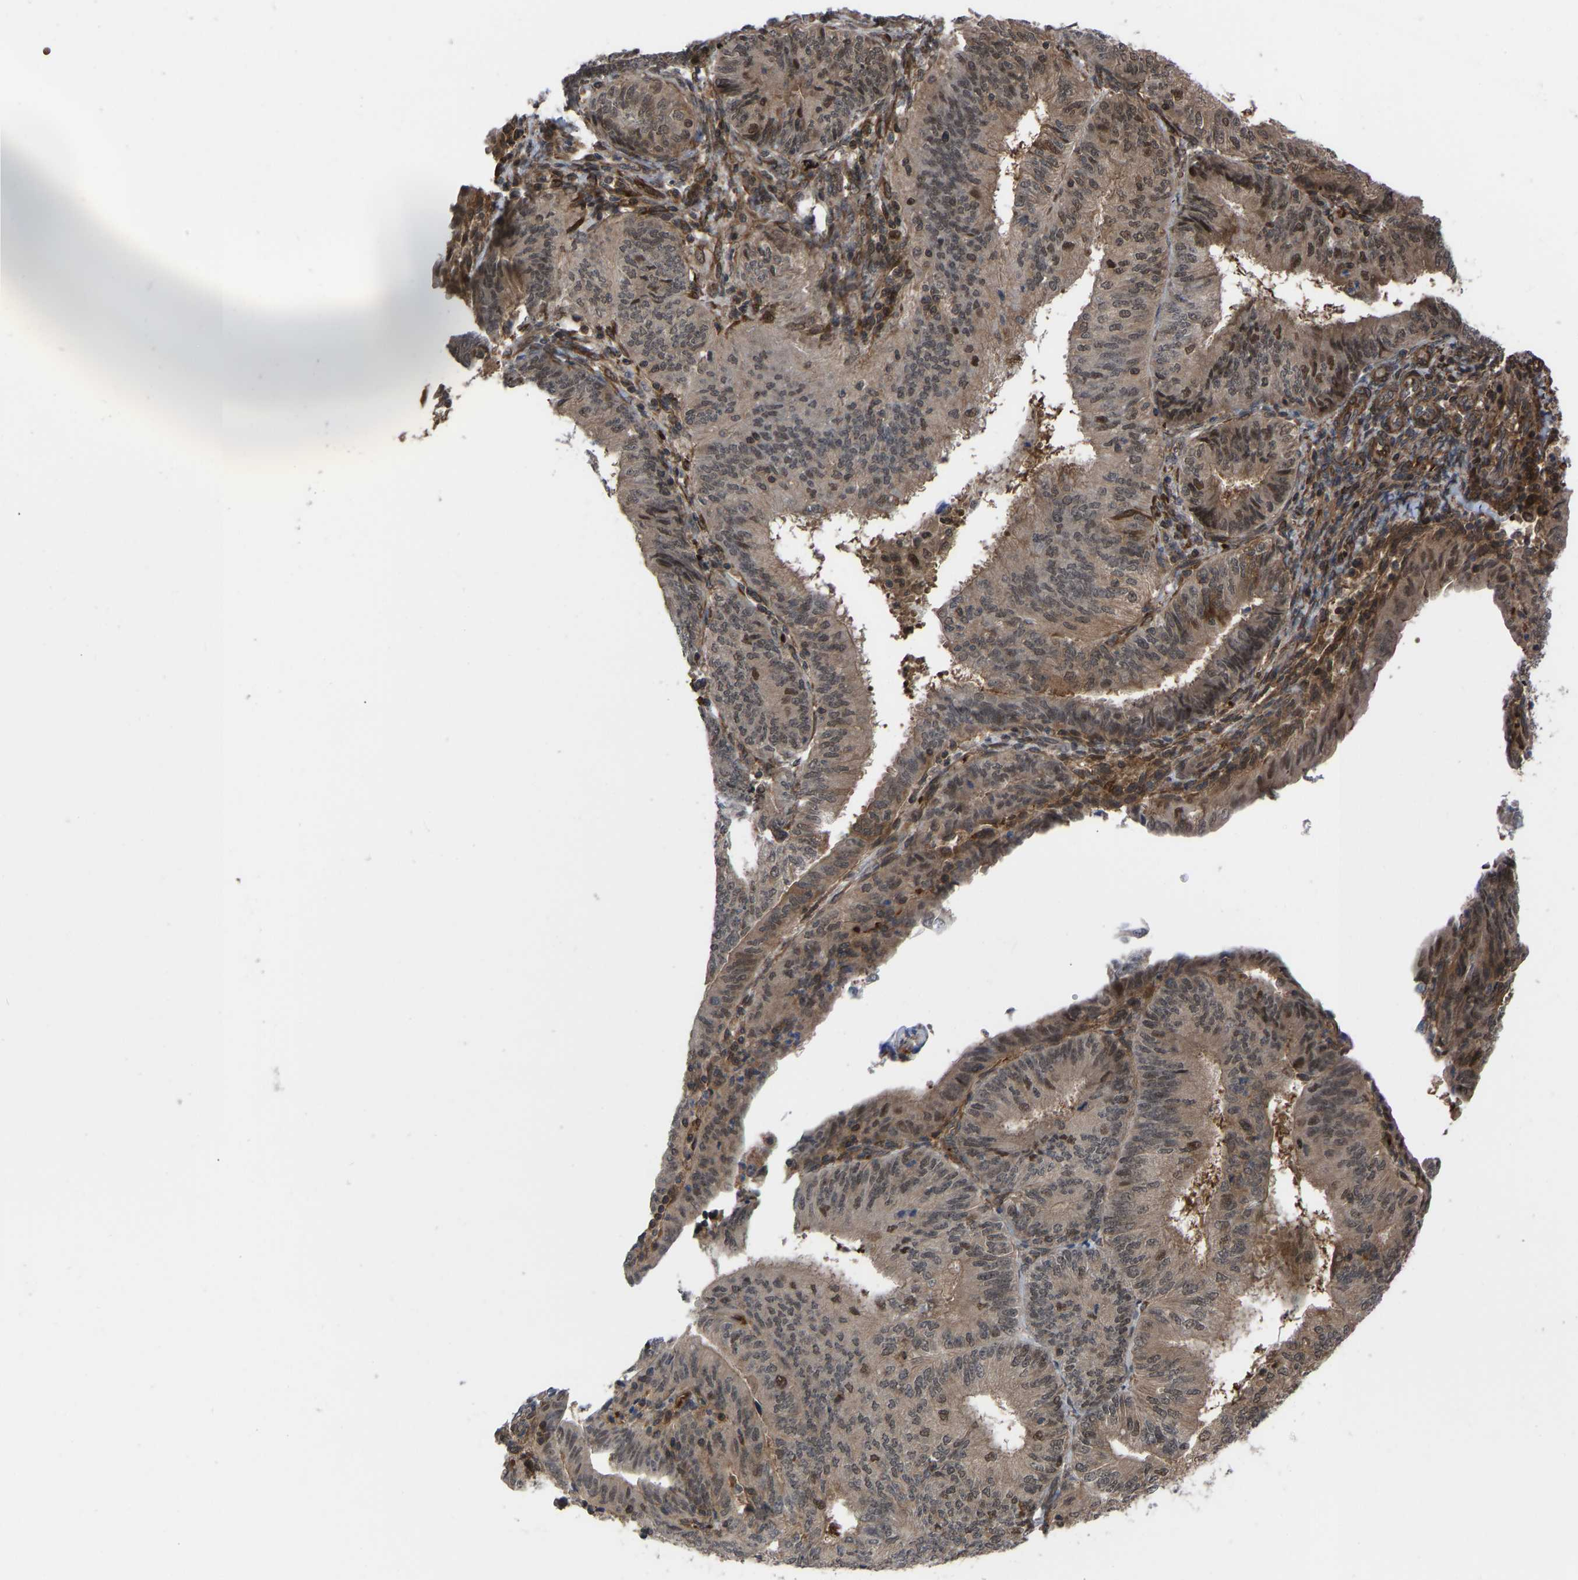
{"staining": {"intensity": "weak", "quantity": ">75%", "location": "cytoplasmic/membranous,nuclear"}, "tissue": "endometrial cancer", "cell_type": "Tumor cells", "image_type": "cancer", "snomed": [{"axis": "morphology", "description": "Adenocarcinoma, NOS"}, {"axis": "topography", "description": "Endometrium"}], "caption": "The micrograph shows staining of endometrial cancer, revealing weak cytoplasmic/membranous and nuclear protein positivity (brown color) within tumor cells. (Stains: DAB in brown, nuclei in blue, Microscopy: brightfield microscopy at high magnification).", "gene": "CYP7B1", "patient": {"sex": "female", "age": 58}}